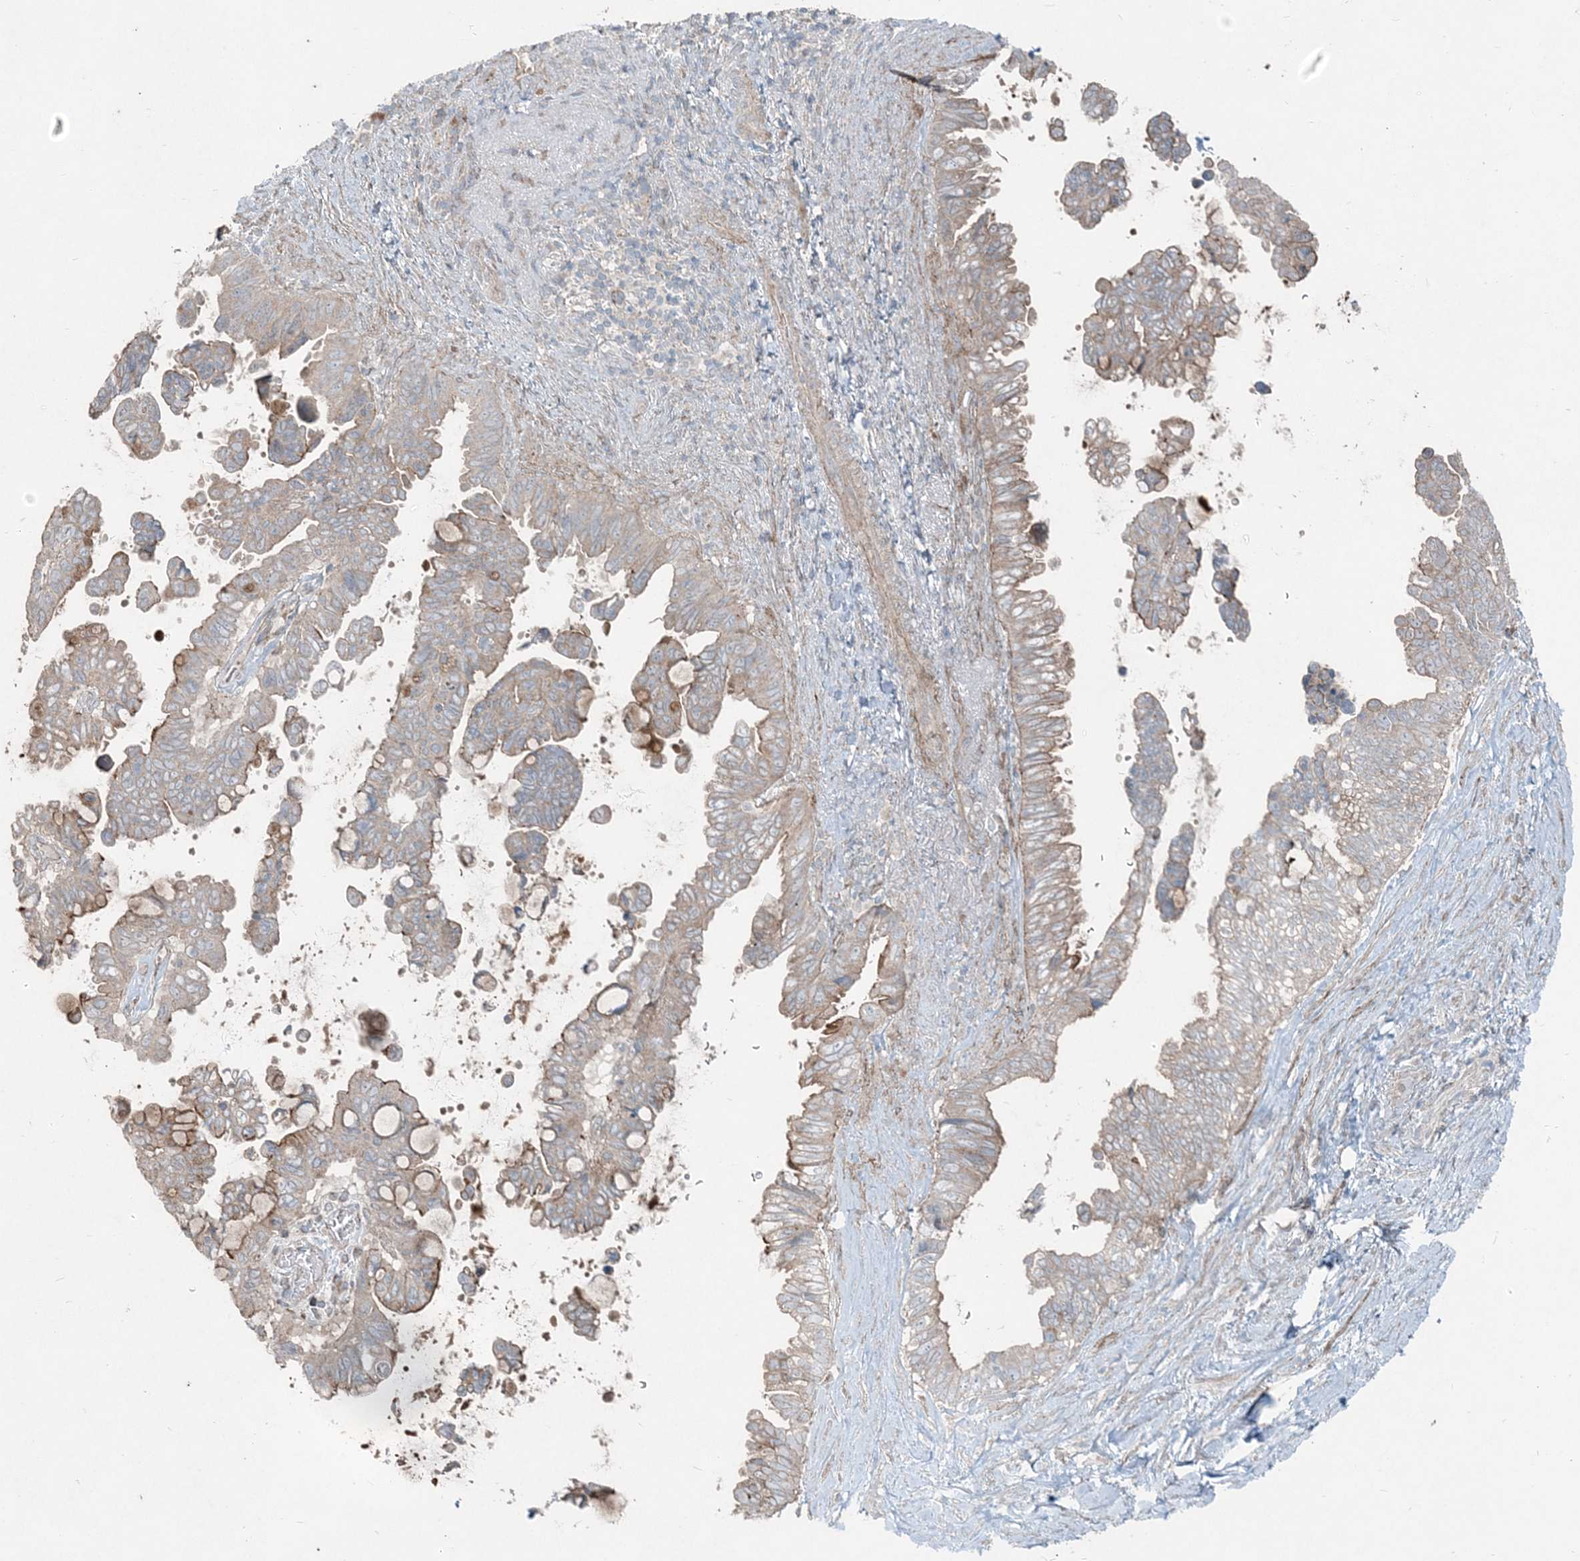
{"staining": {"intensity": "weak", "quantity": ">75%", "location": "cytoplasmic/membranous"}, "tissue": "pancreatic cancer", "cell_type": "Tumor cells", "image_type": "cancer", "snomed": [{"axis": "morphology", "description": "Adenocarcinoma, NOS"}, {"axis": "topography", "description": "Pancreas"}], "caption": "This image exhibits immunohistochemistry staining of pancreatic cancer (adenocarcinoma), with low weak cytoplasmic/membranous expression in about >75% of tumor cells.", "gene": "INTU", "patient": {"sex": "female", "age": 72}}